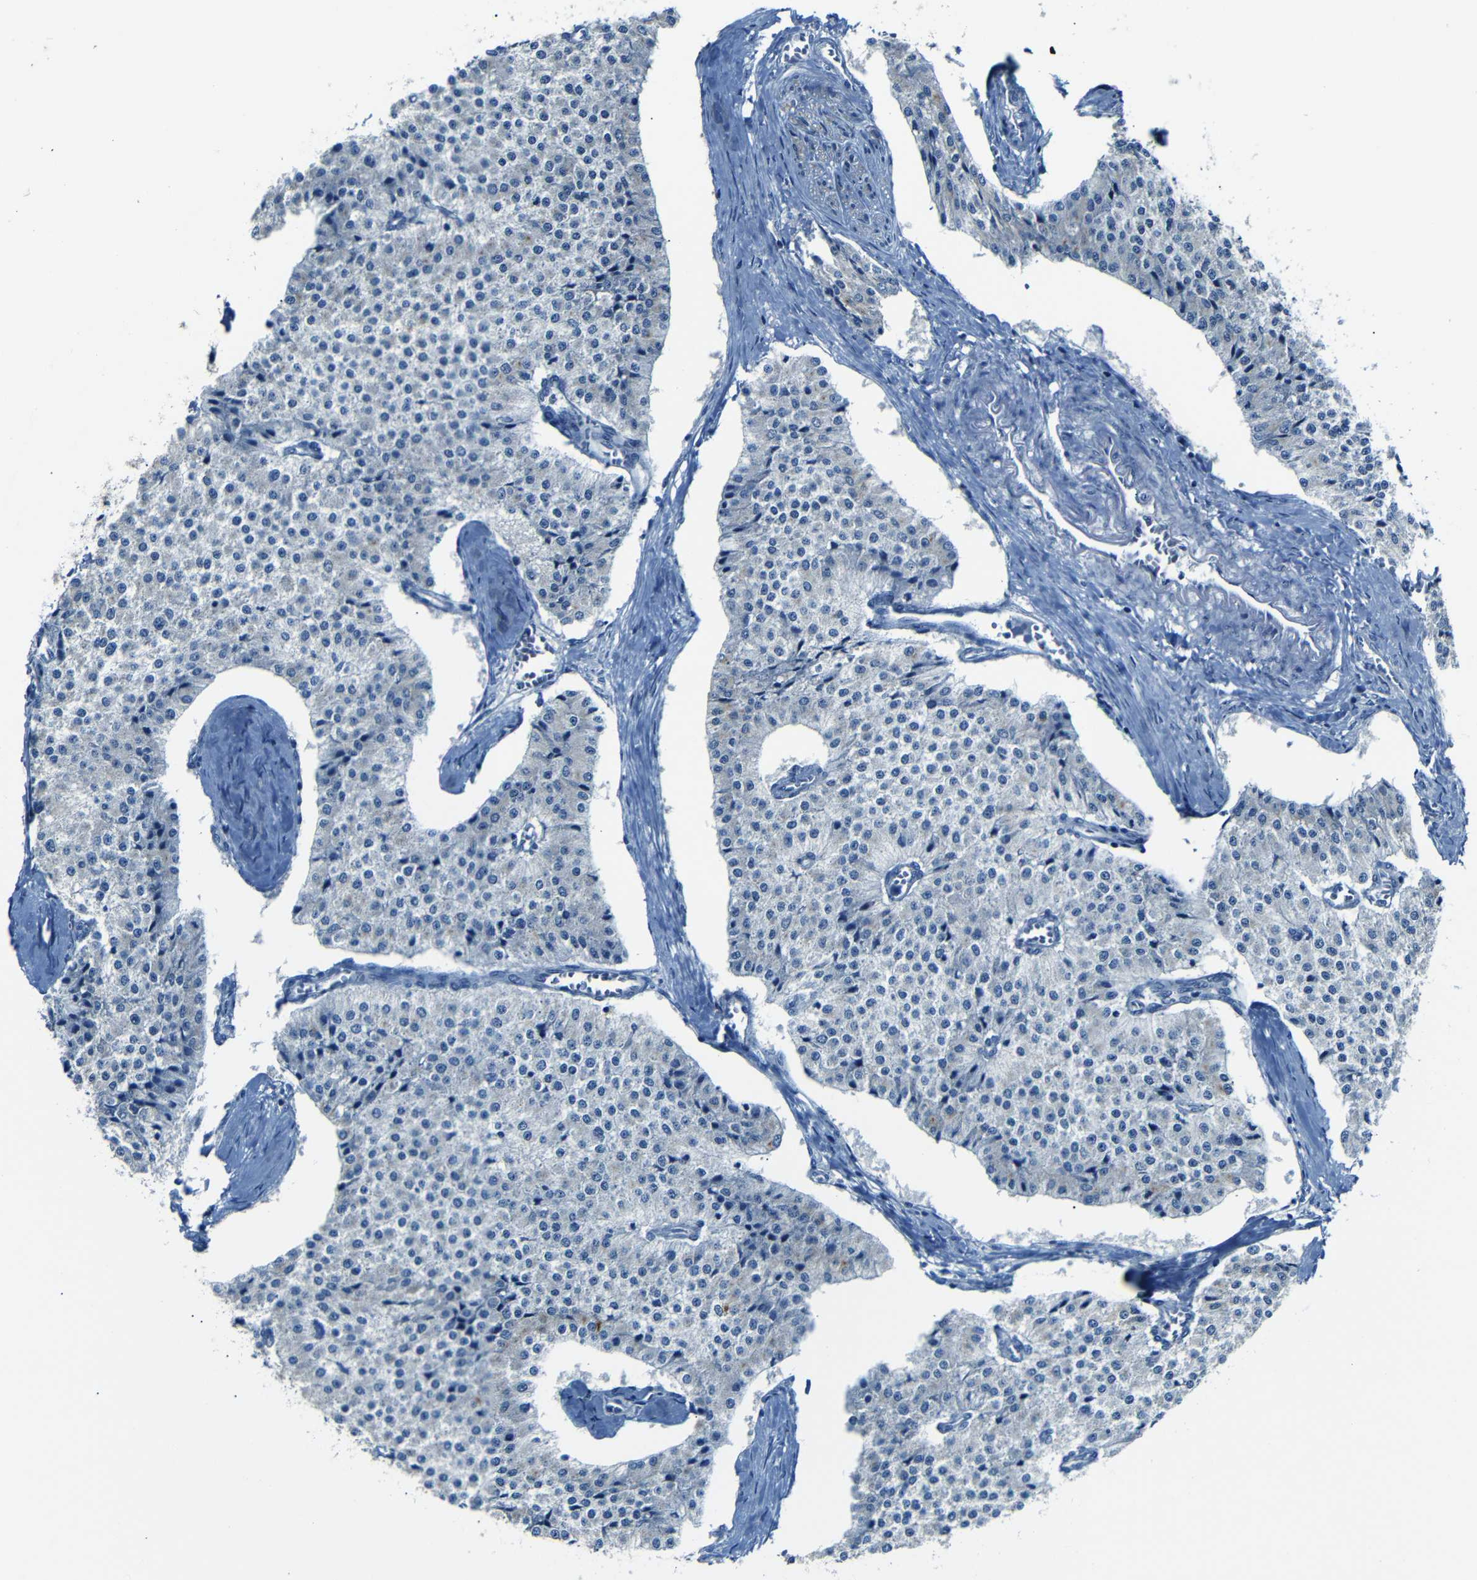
{"staining": {"intensity": "negative", "quantity": "none", "location": "none"}, "tissue": "carcinoid", "cell_type": "Tumor cells", "image_type": "cancer", "snomed": [{"axis": "morphology", "description": "Carcinoid, malignant, NOS"}, {"axis": "topography", "description": "Colon"}], "caption": "Tumor cells are negative for protein expression in human carcinoid.", "gene": "ANK3", "patient": {"sex": "female", "age": 52}}